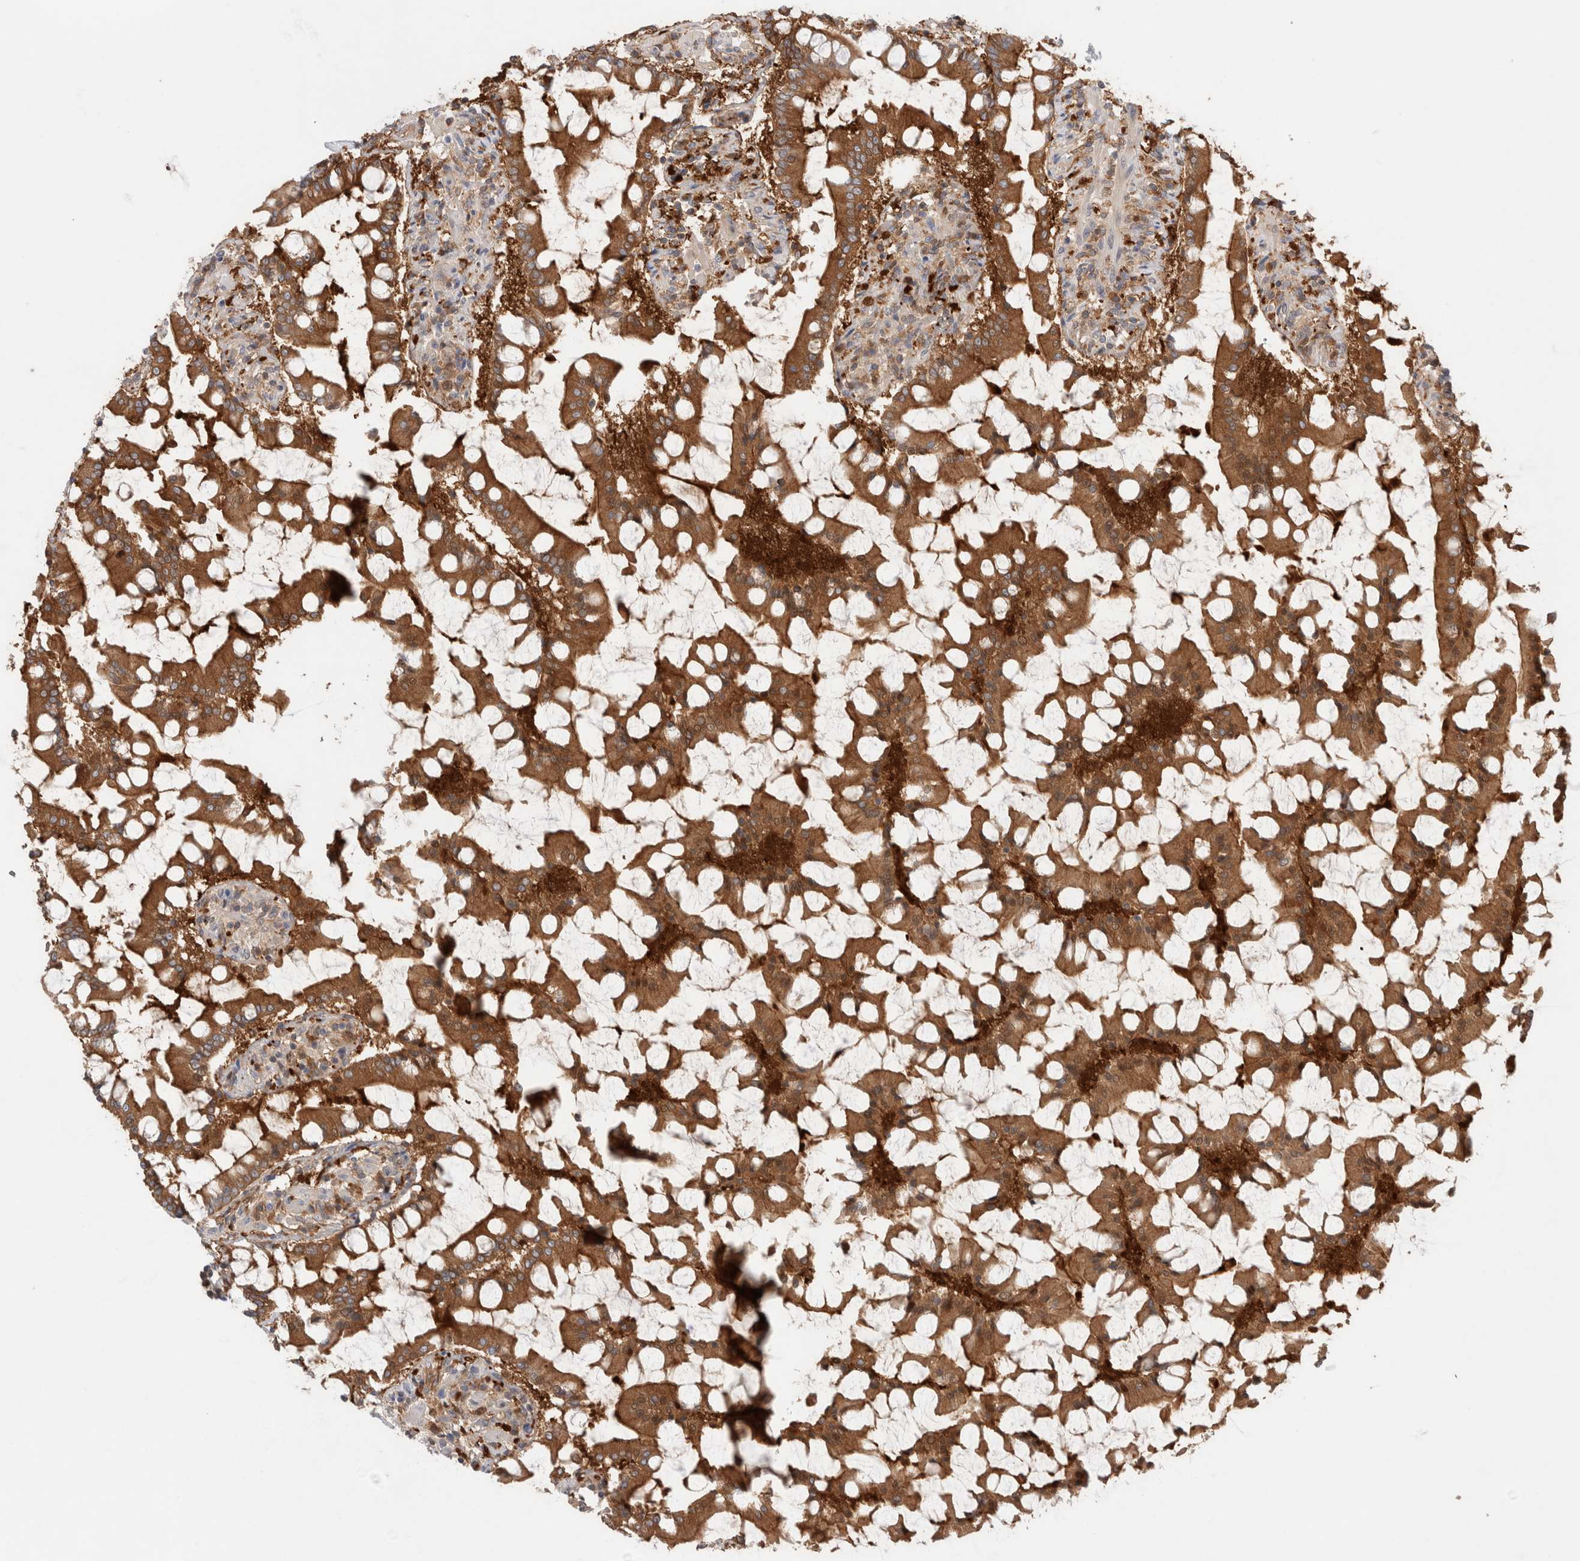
{"staining": {"intensity": "strong", "quantity": ">75%", "location": "cytoplasmic/membranous"}, "tissue": "small intestine", "cell_type": "Glandular cells", "image_type": "normal", "snomed": [{"axis": "morphology", "description": "Normal tissue, NOS"}, {"axis": "topography", "description": "Small intestine"}], "caption": "Approximately >75% of glandular cells in benign human small intestine show strong cytoplasmic/membranous protein expression as visualized by brown immunohistochemical staining.", "gene": "KLHL14", "patient": {"sex": "male", "age": 41}}